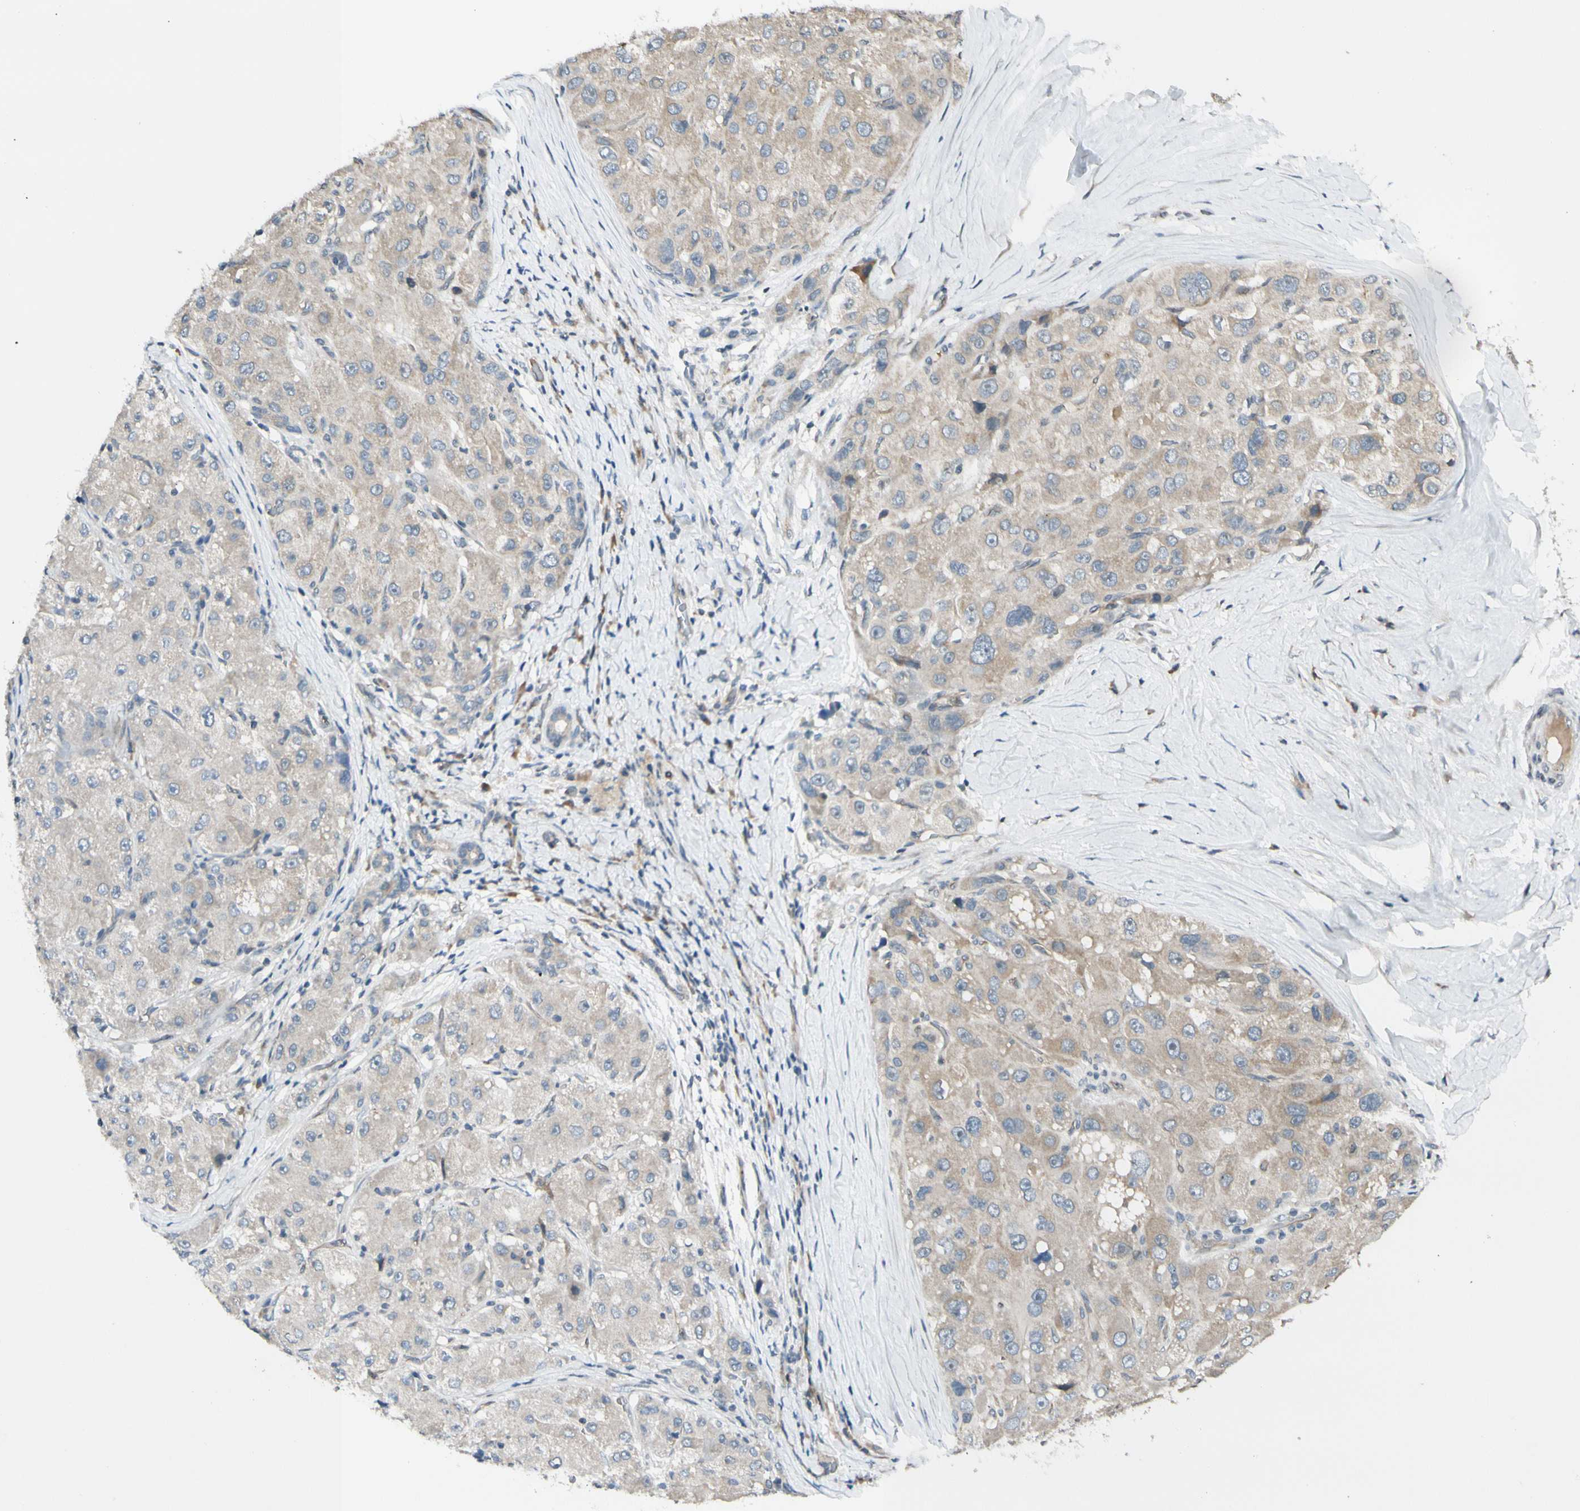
{"staining": {"intensity": "weak", "quantity": ">75%", "location": "cytoplasmic/membranous"}, "tissue": "liver cancer", "cell_type": "Tumor cells", "image_type": "cancer", "snomed": [{"axis": "morphology", "description": "Carcinoma, Hepatocellular, NOS"}, {"axis": "topography", "description": "Liver"}], "caption": "Immunohistochemical staining of hepatocellular carcinoma (liver) reveals low levels of weak cytoplasmic/membranous protein staining in about >75% of tumor cells.", "gene": "FGF10", "patient": {"sex": "male", "age": 80}}